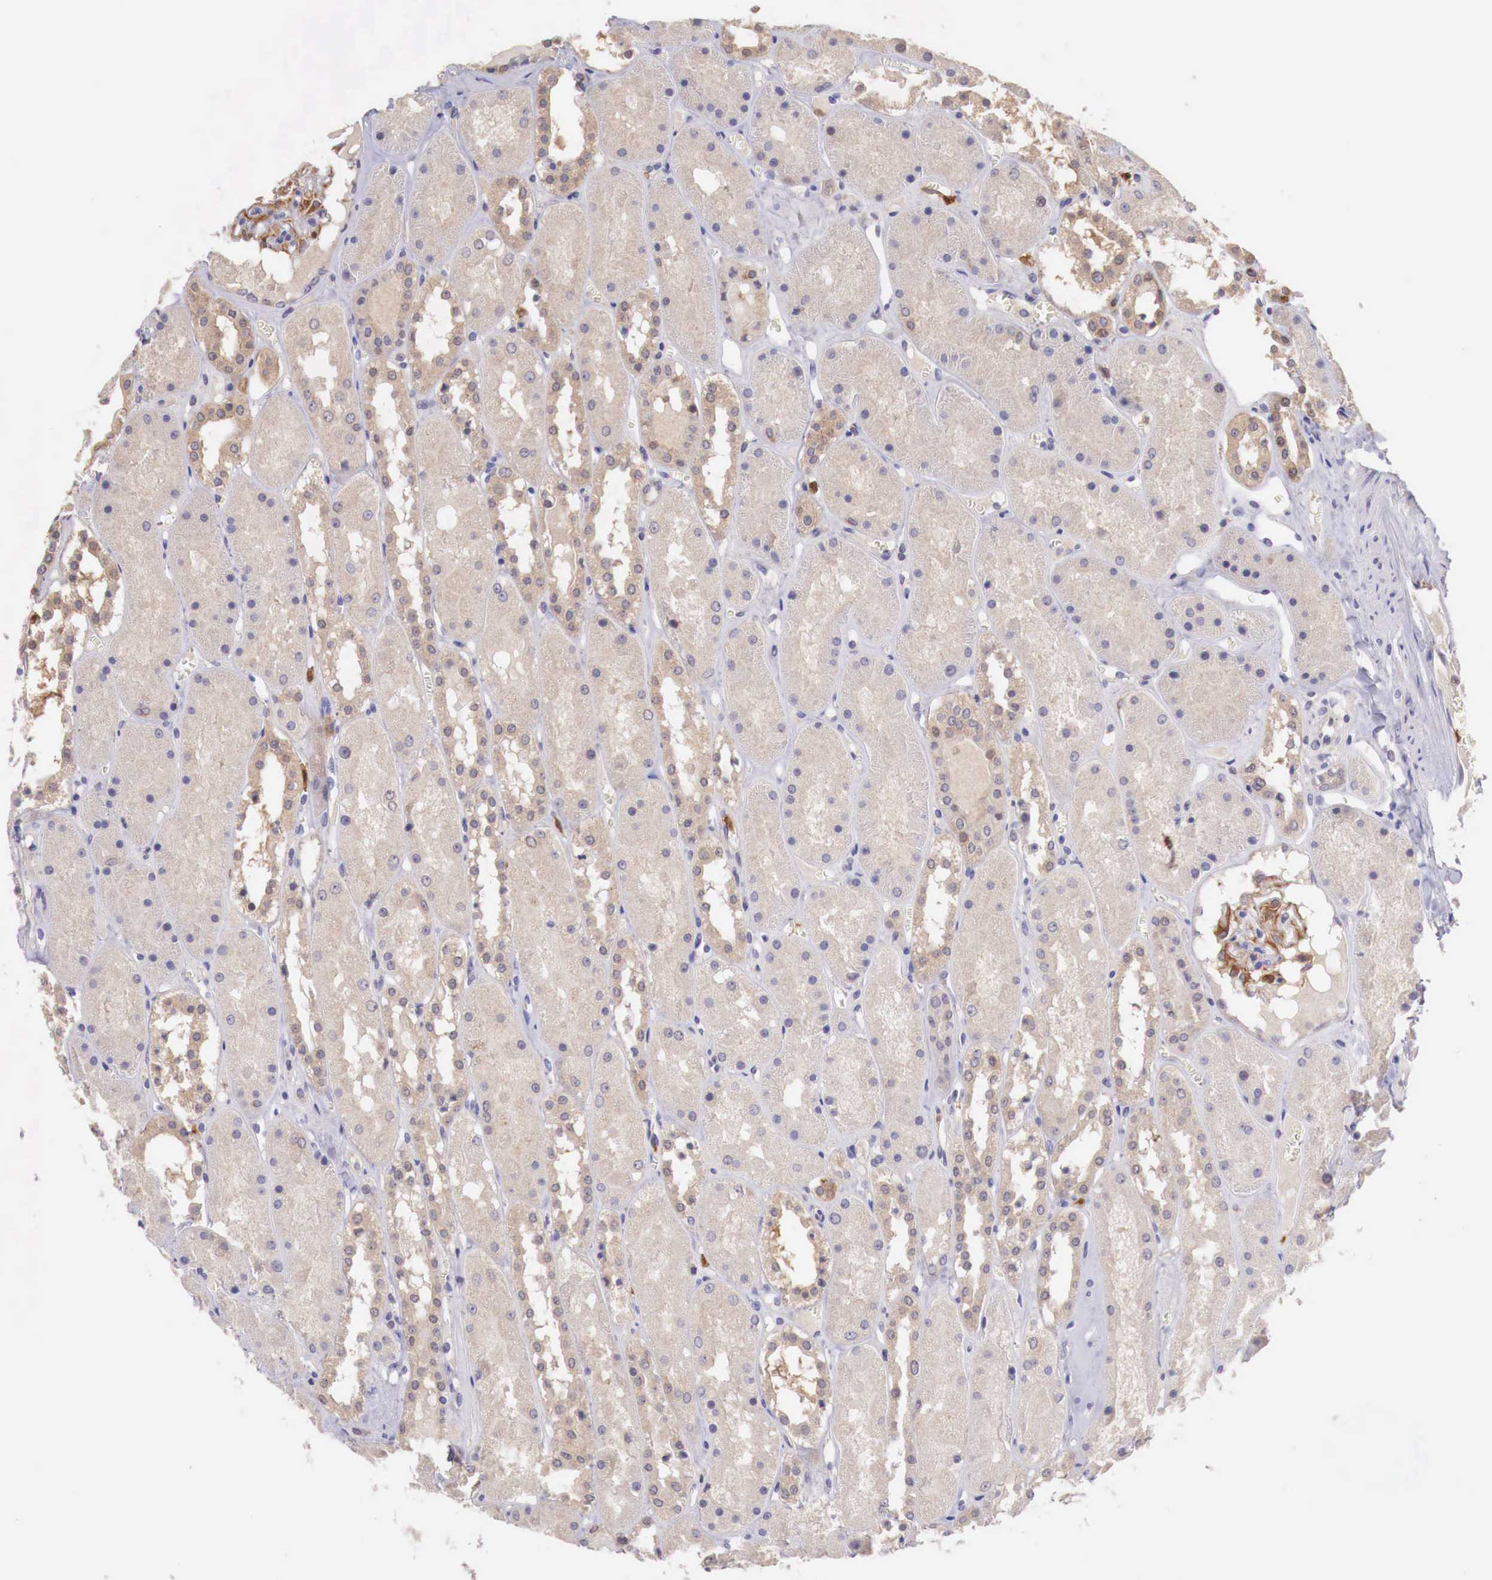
{"staining": {"intensity": "moderate", "quantity": "25%-75%", "location": "cytoplasmic/membranous"}, "tissue": "kidney", "cell_type": "Cells in glomeruli", "image_type": "normal", "snomed": [{"axis": "morphology", "description": "Normal tissue, NOS"}, {"axis": "topography", "description": "Kidney"}], "caption": "A high-resolution histopathology image shows IHC staining of unremarkable kidney, which displays moderate cytoplasmic/membranous staining in about 25%-75% of cells in glomeruli.", "gene": "GAB2", "patient": {"sex": "male", "age": 36}}